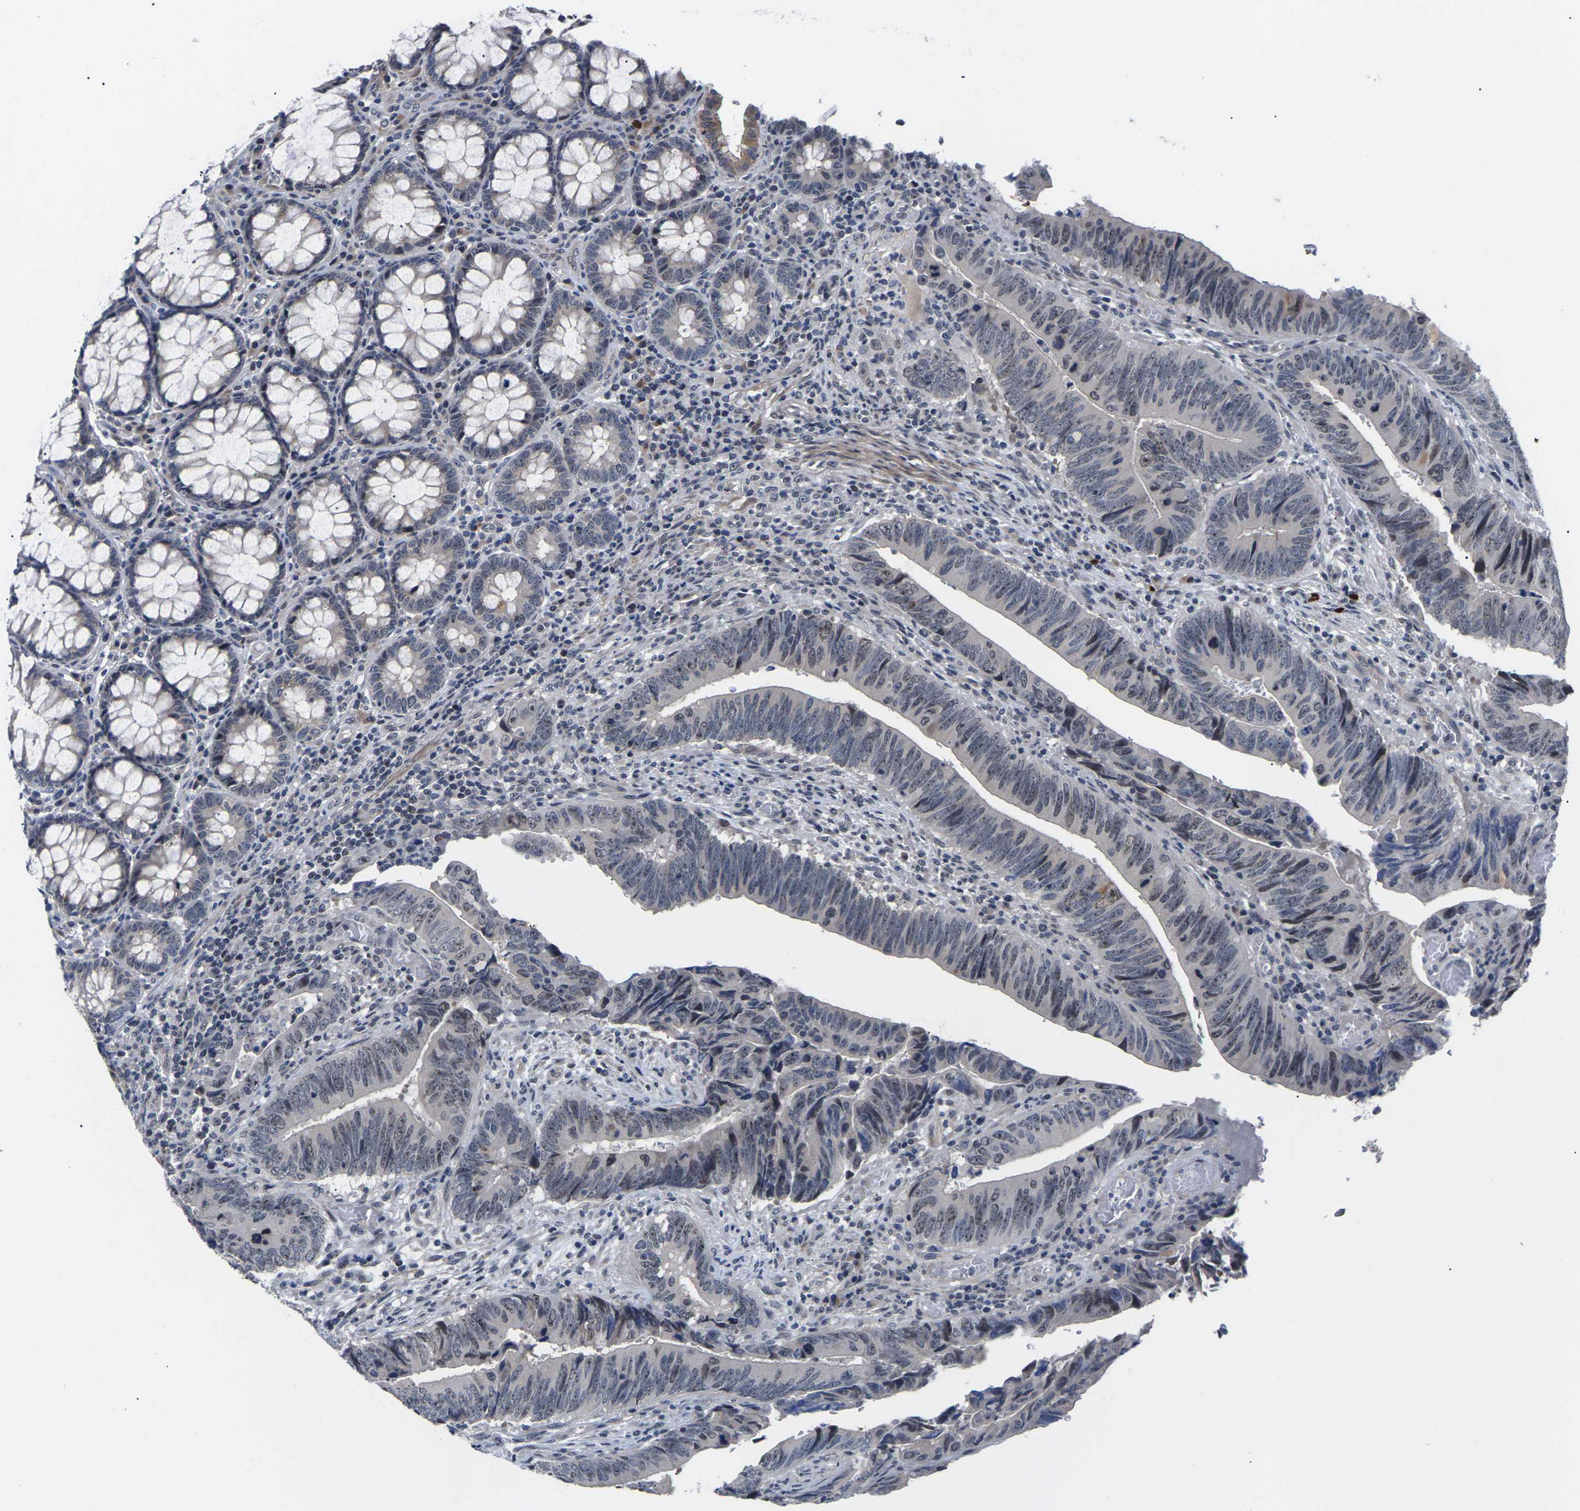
{"staining": {"intensity": "weak", "quantity": "<25%", "location": "nuclear"}, "tissue": "colorectal cancer", "cell_type": "Tumor cells", "image_type": "cancer", "snomed": [{"axis": "morphology", "description": "Normal tissue, NOS"}, {"axis": "morphology", "description": "Adenocarcinoma, NOS"}, {"axis": "topography", "description": "Colon"}], "caption": "Human colorectal cancer stained for a protein using IHC demonstrates no positivity in tumor cells.", "gene": "ST6GAL2", "patient": {"sex": "male", "age": 56}}